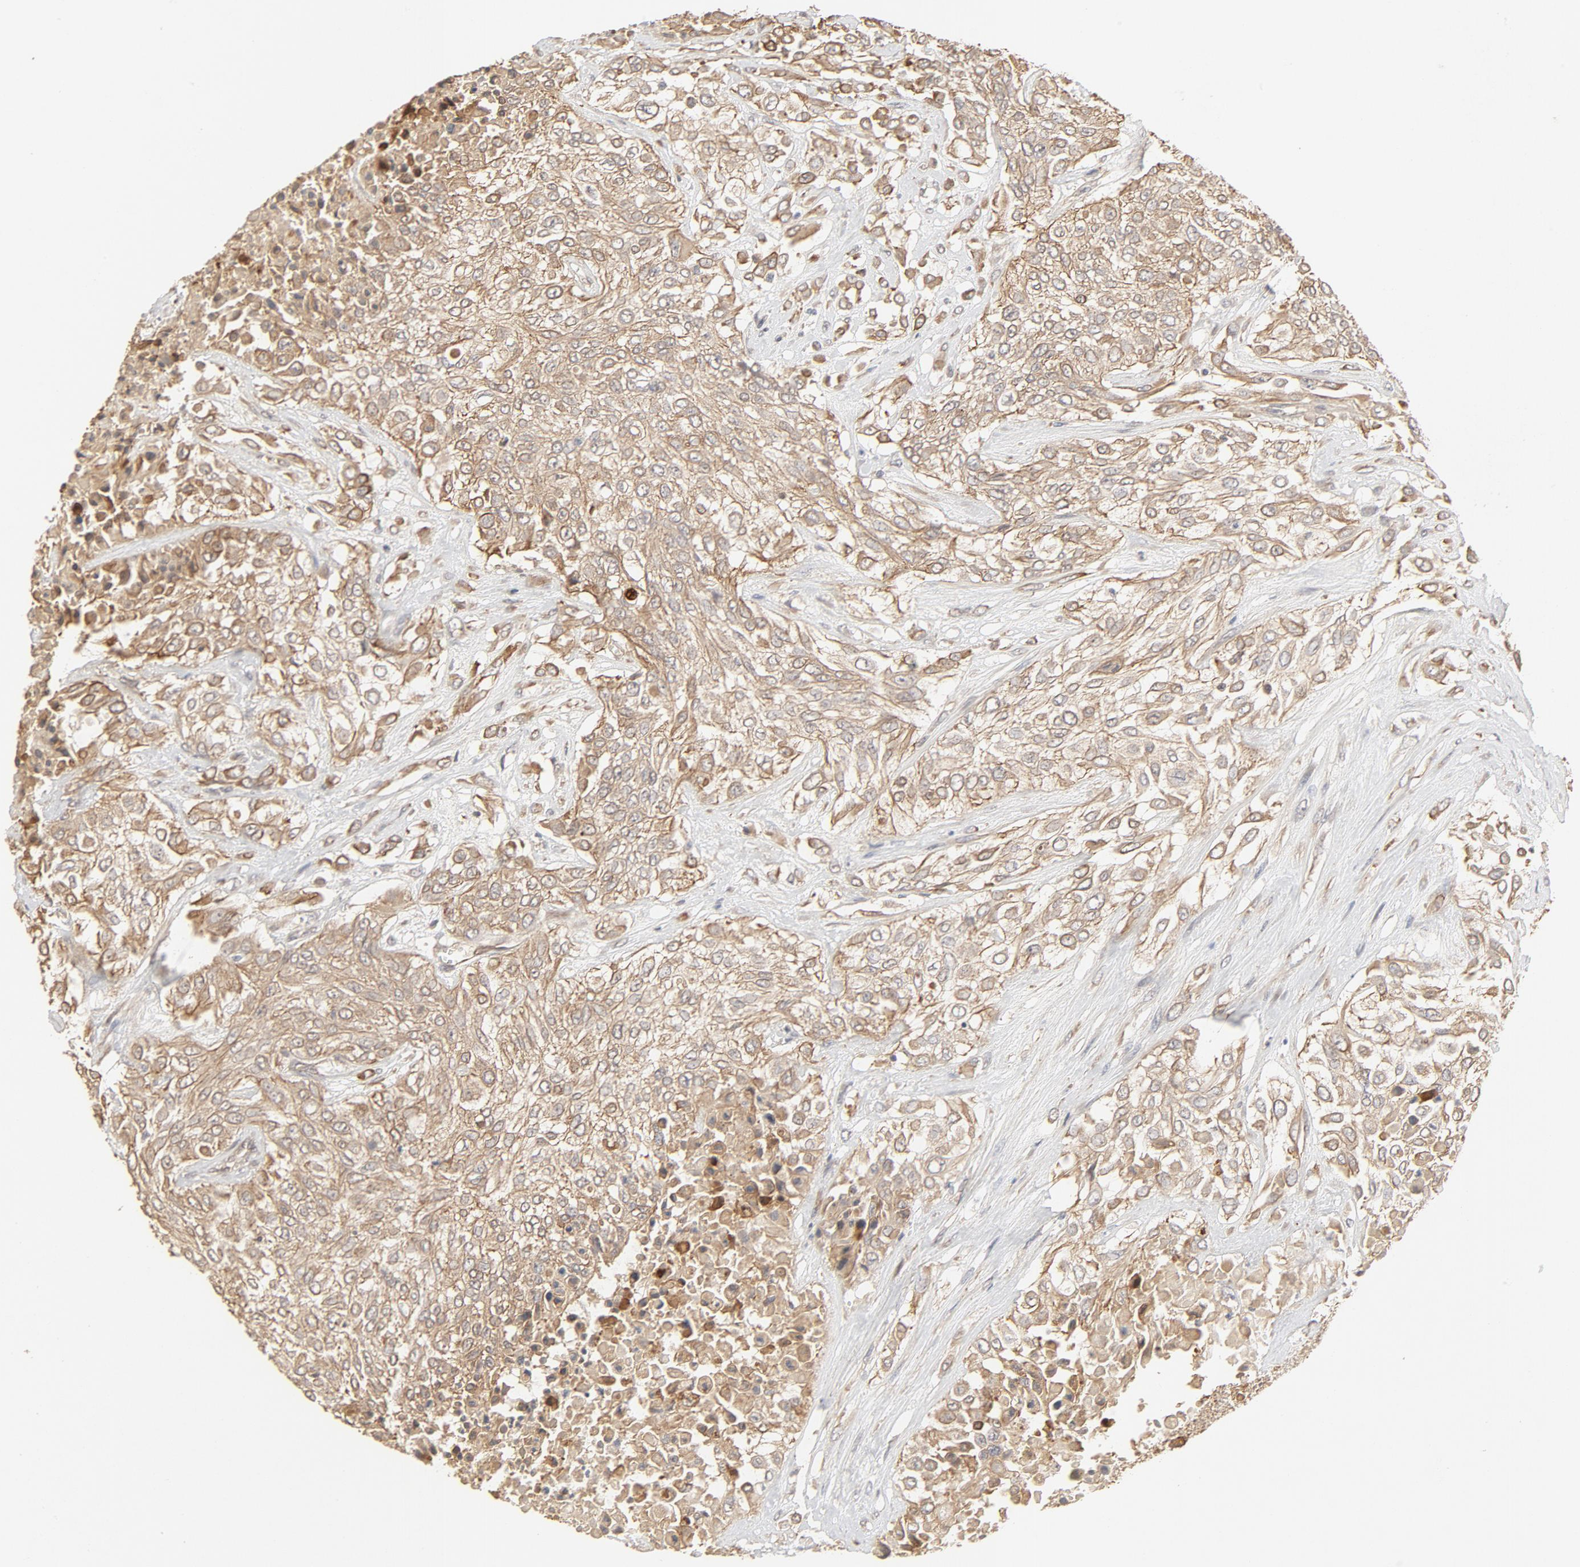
{"staining": {"intensity": "moderate", "quantity": ">75%", "location": "cytoplasmic/membranous"}, "tissue": "urothelial cancer", "cell_type": "Tumor cells", "image_type": "cancer", "snomed": [{"axis": "morphology", "description": "Urothelial carcinoma, High grade"}, {"axis": "topography", "description": "Urinary bladder"}], "caption": "DAB immunohistochemical staining of urothelial cancer reveals moderate cytoplasmic/membranous protein staining in about >75% of tumor cells.", "gene": "IL3RA", "patient": {"sex": "male", "age": 57}}